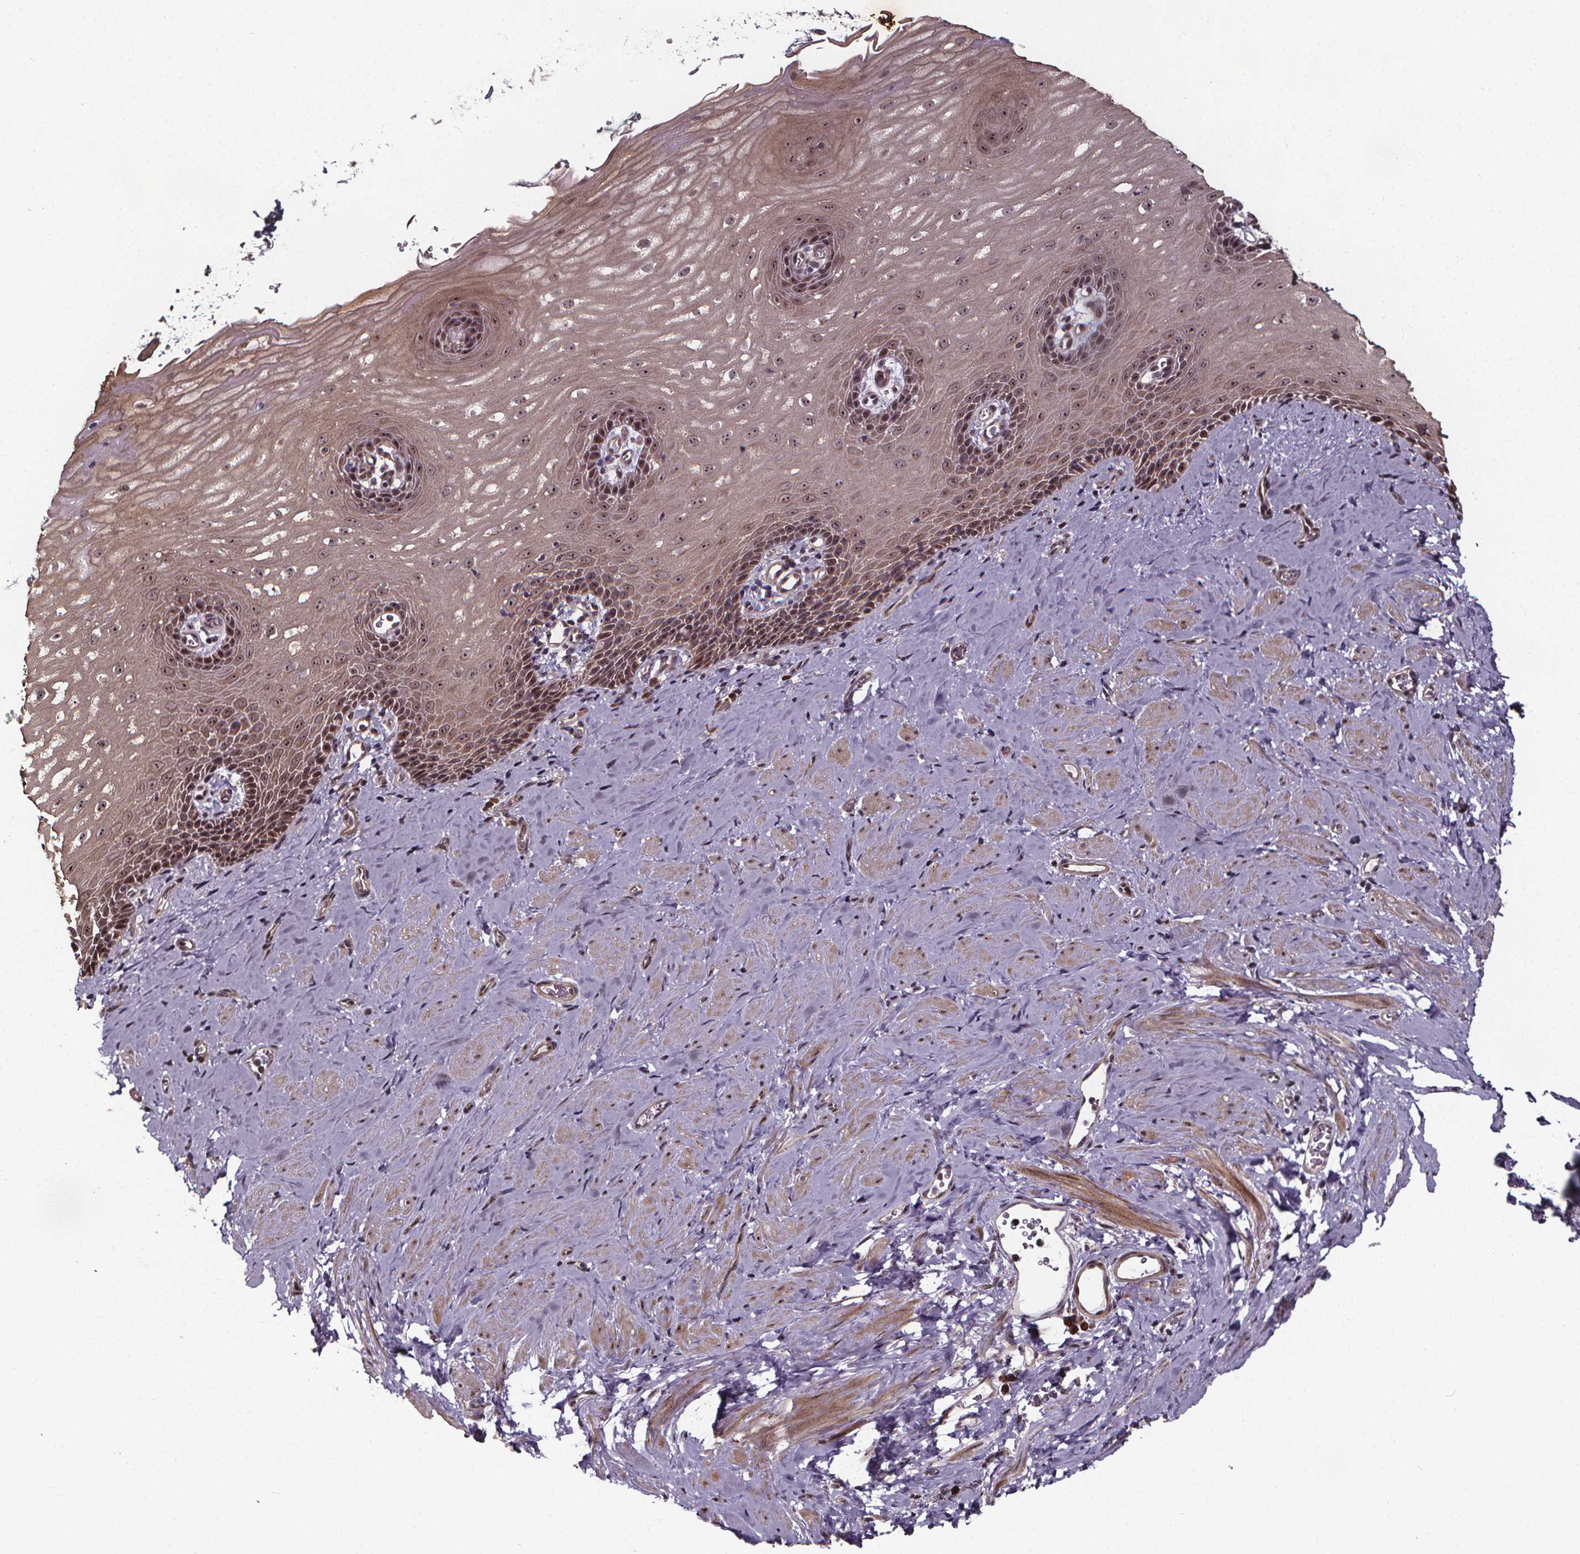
{"staining": {"intensity": "weak", "quantity": "25%-75%", "location": "cytoplasmic/membranous,nuclear"}, "tissue": "esophagus", "cell_type": "Squamous epithelial cells", "image_type": "normal", "snomed": [{"axis": "morphology", "description": "Normal tissue, NOS"}, {"axis": "topography", "description": "Esophagus"}], "caption": "DAB (3,3'-diaminobenzidine) immunohistochemical staining of normal human esophagus reveals weak cytoplasmic/membranous,nuclear protein expression in approximately 25%-75% of squamous epithelial cells. (IHC, brightfield microscopy, high magnification).", "gene": "DDIT3", "patient": {"sex": "male", "age": 64}}